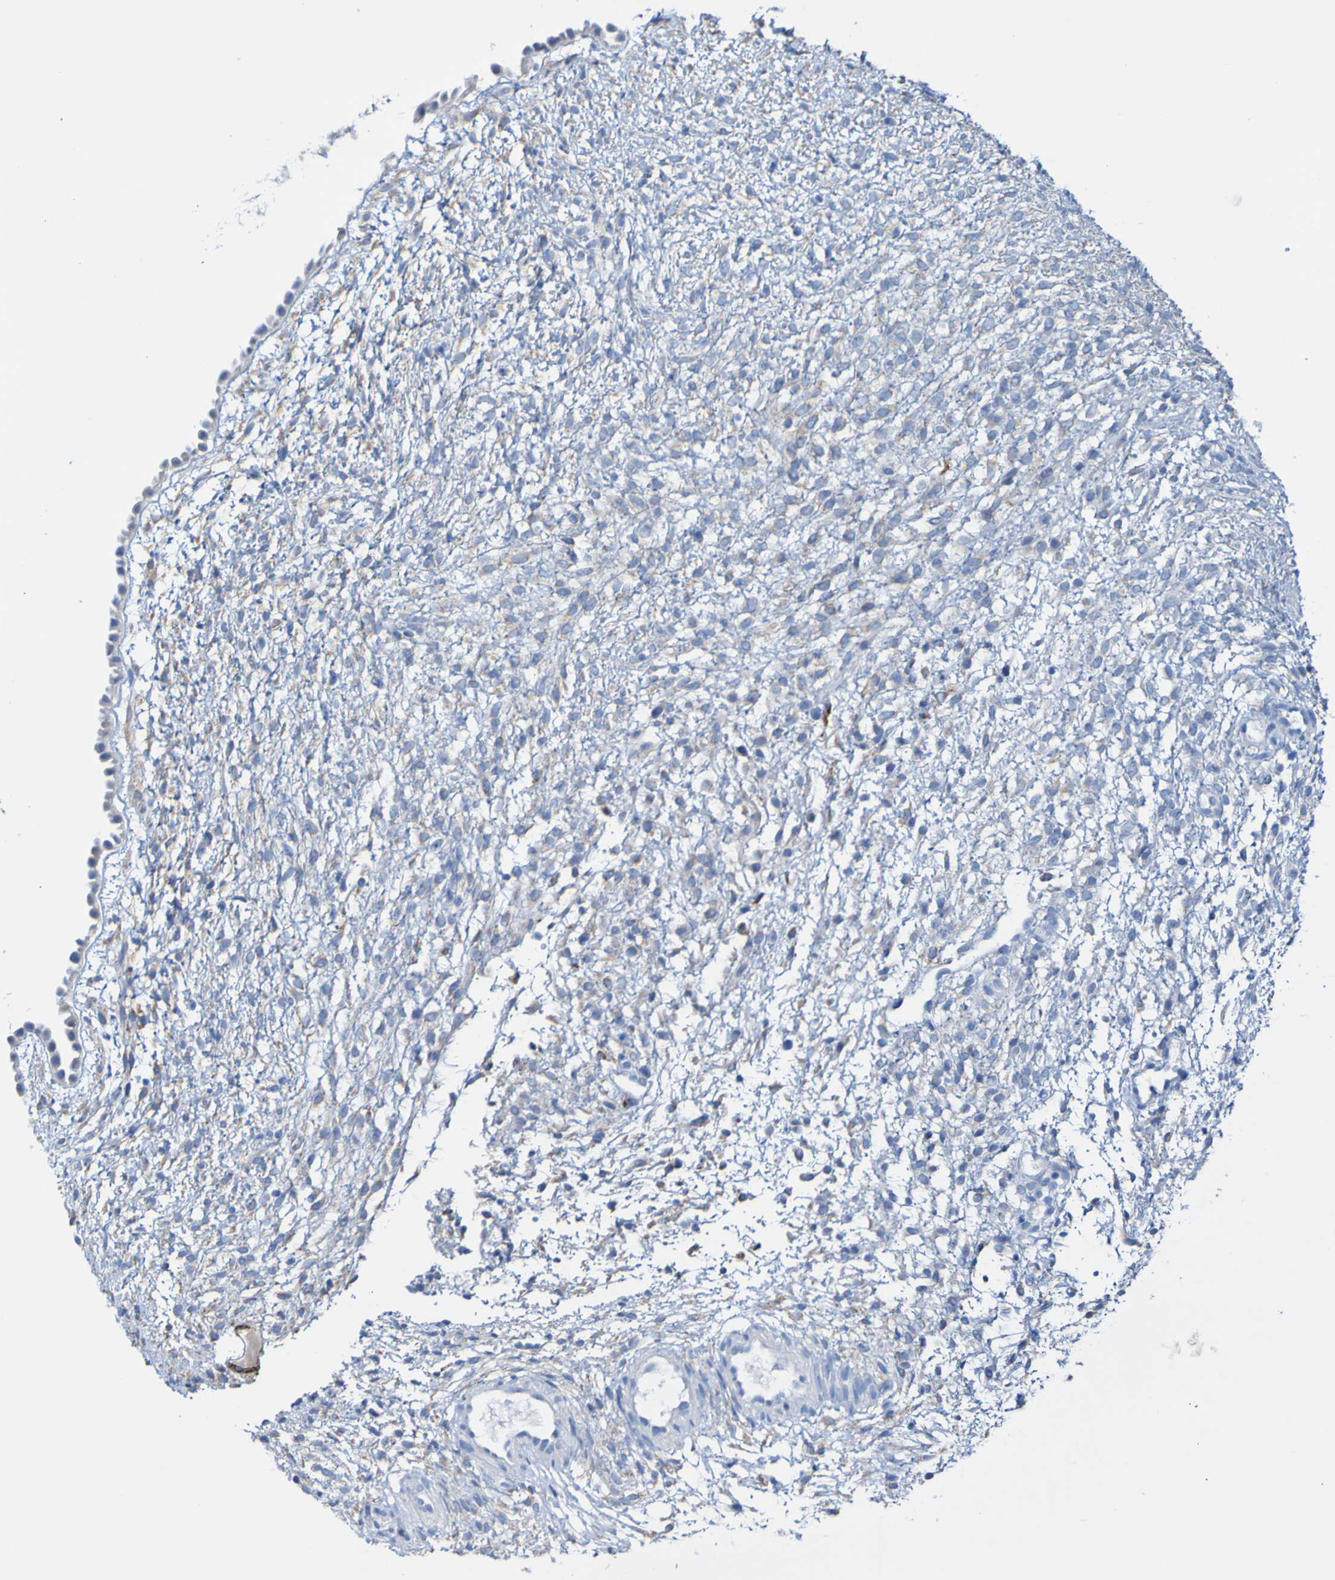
{"staining": {"intensity": "moderate", "quantity": "<25%", "location": "cytoplasmic/membranous"}, "tissue": "ovary", "cell_type": "Ovarian stroma cells", "image_type": "normal", "snomed": [{"axis": "morphology", "description": "Normal tissue, NOS"}, {"axis": "morphology", "description": "Cyst, NOS"}, {"axis": "topography", "description": "Ovary"}], "caption": "Ovarian stroma cells display moderate cytoplasmic/membranous staining in about <25% of cells in unremarkable ovary.", "gene": "ACMSD", "patient": {"sex": "female", "age": 18}}